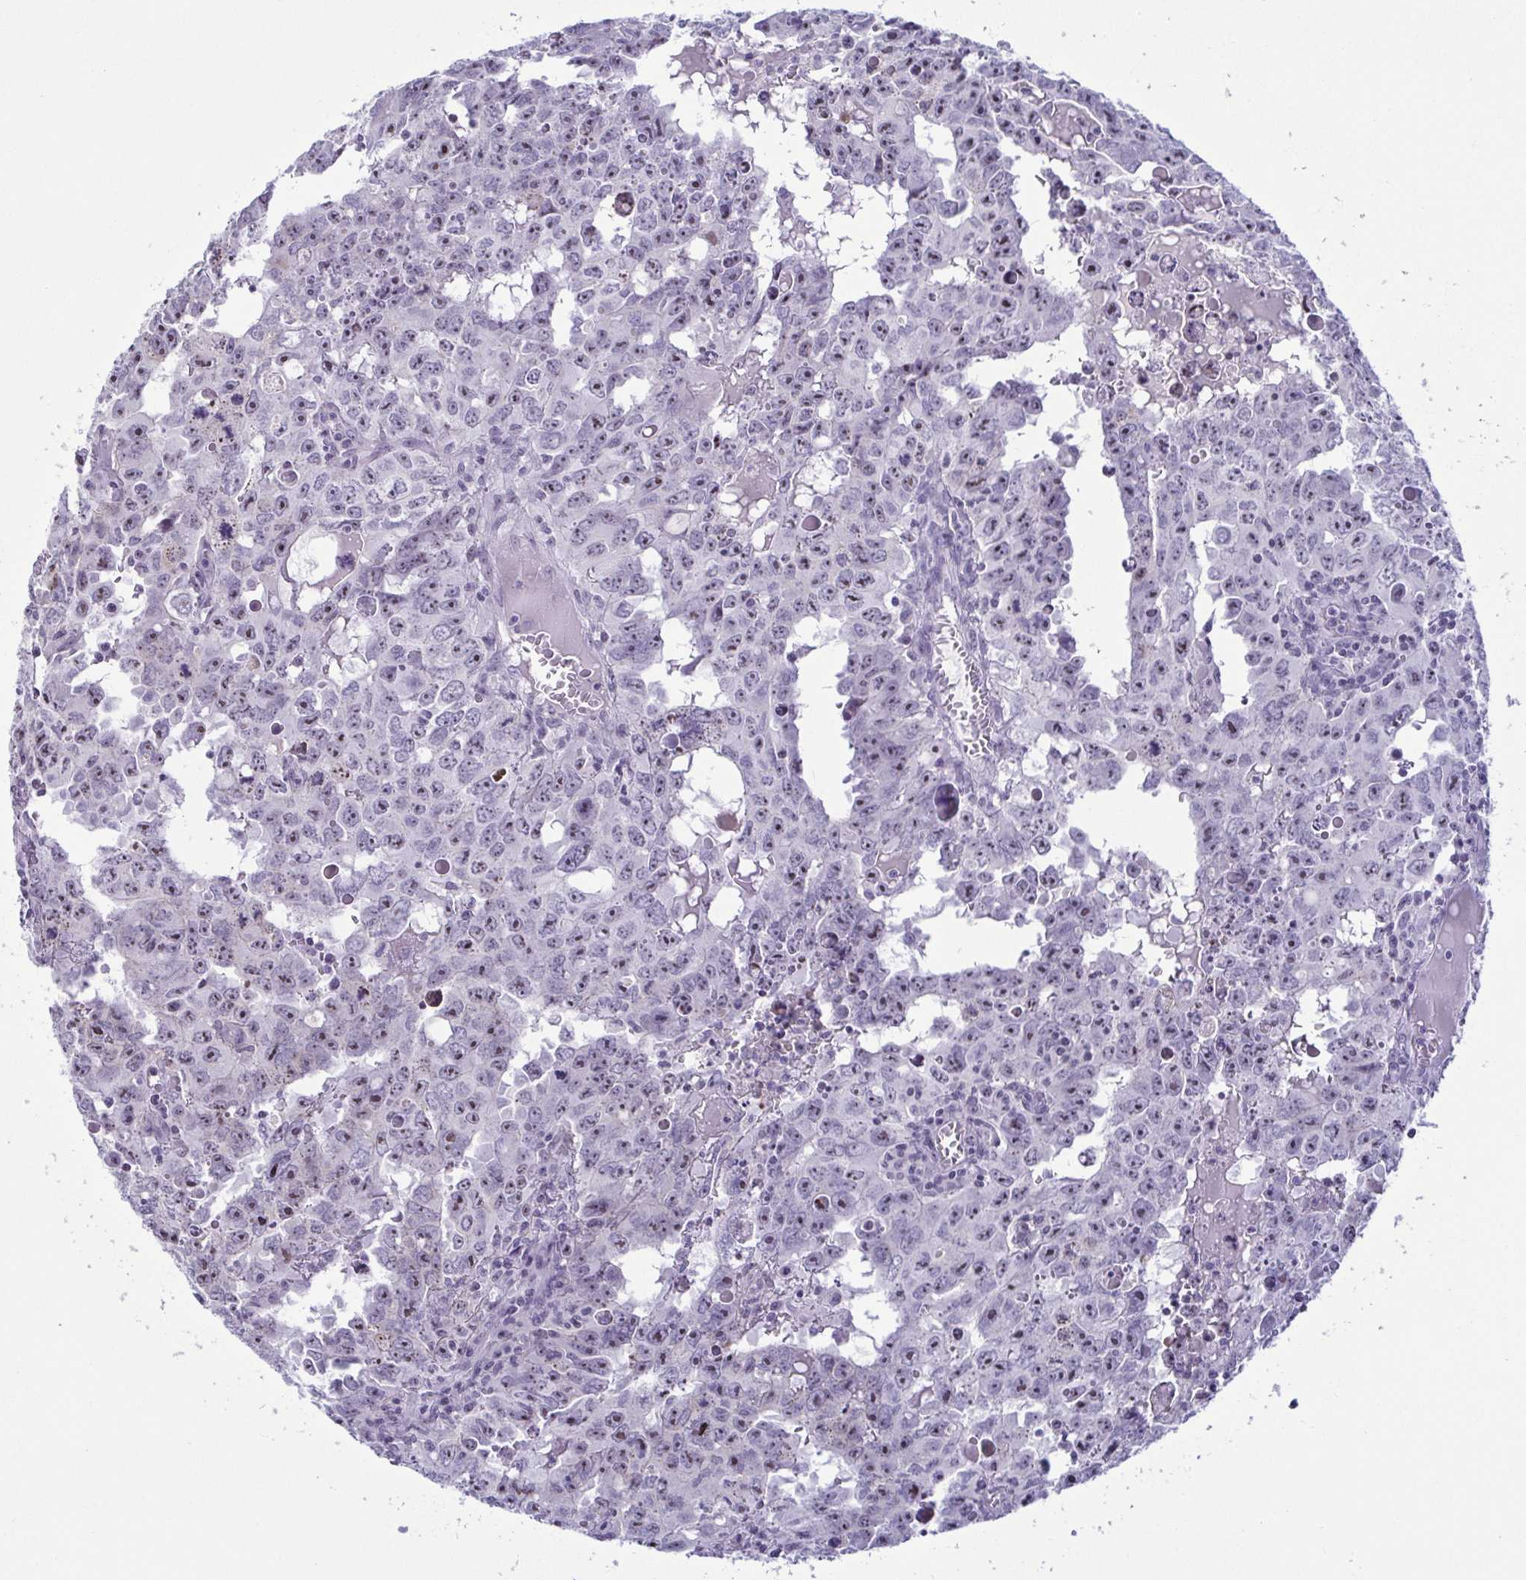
{"staining": {"intensity": "weak", "quantity": "25%-75%", "location": "nuclear"}, "tissue": "testis cancer", "cell_type": "Tumor cells", "image_type": "cancer", "snomed": [{"axis": "morphology", "description": "Carcinoma, Embryonal, NOS"}, {"axis": "topography", "description": "Testis"}], "caption": "Immunohistochemistry micrograph of neoplastic tissue: human embryonal carcinoma (testis) stained using immunohistochemistry (IHC) shows low levels of weak protein expression localized specifically in the nuclear of tumor cells, appearing as a nuclear brown color.", "gene": "BZW1", "patient": {"sex": "male", "age": 22}}